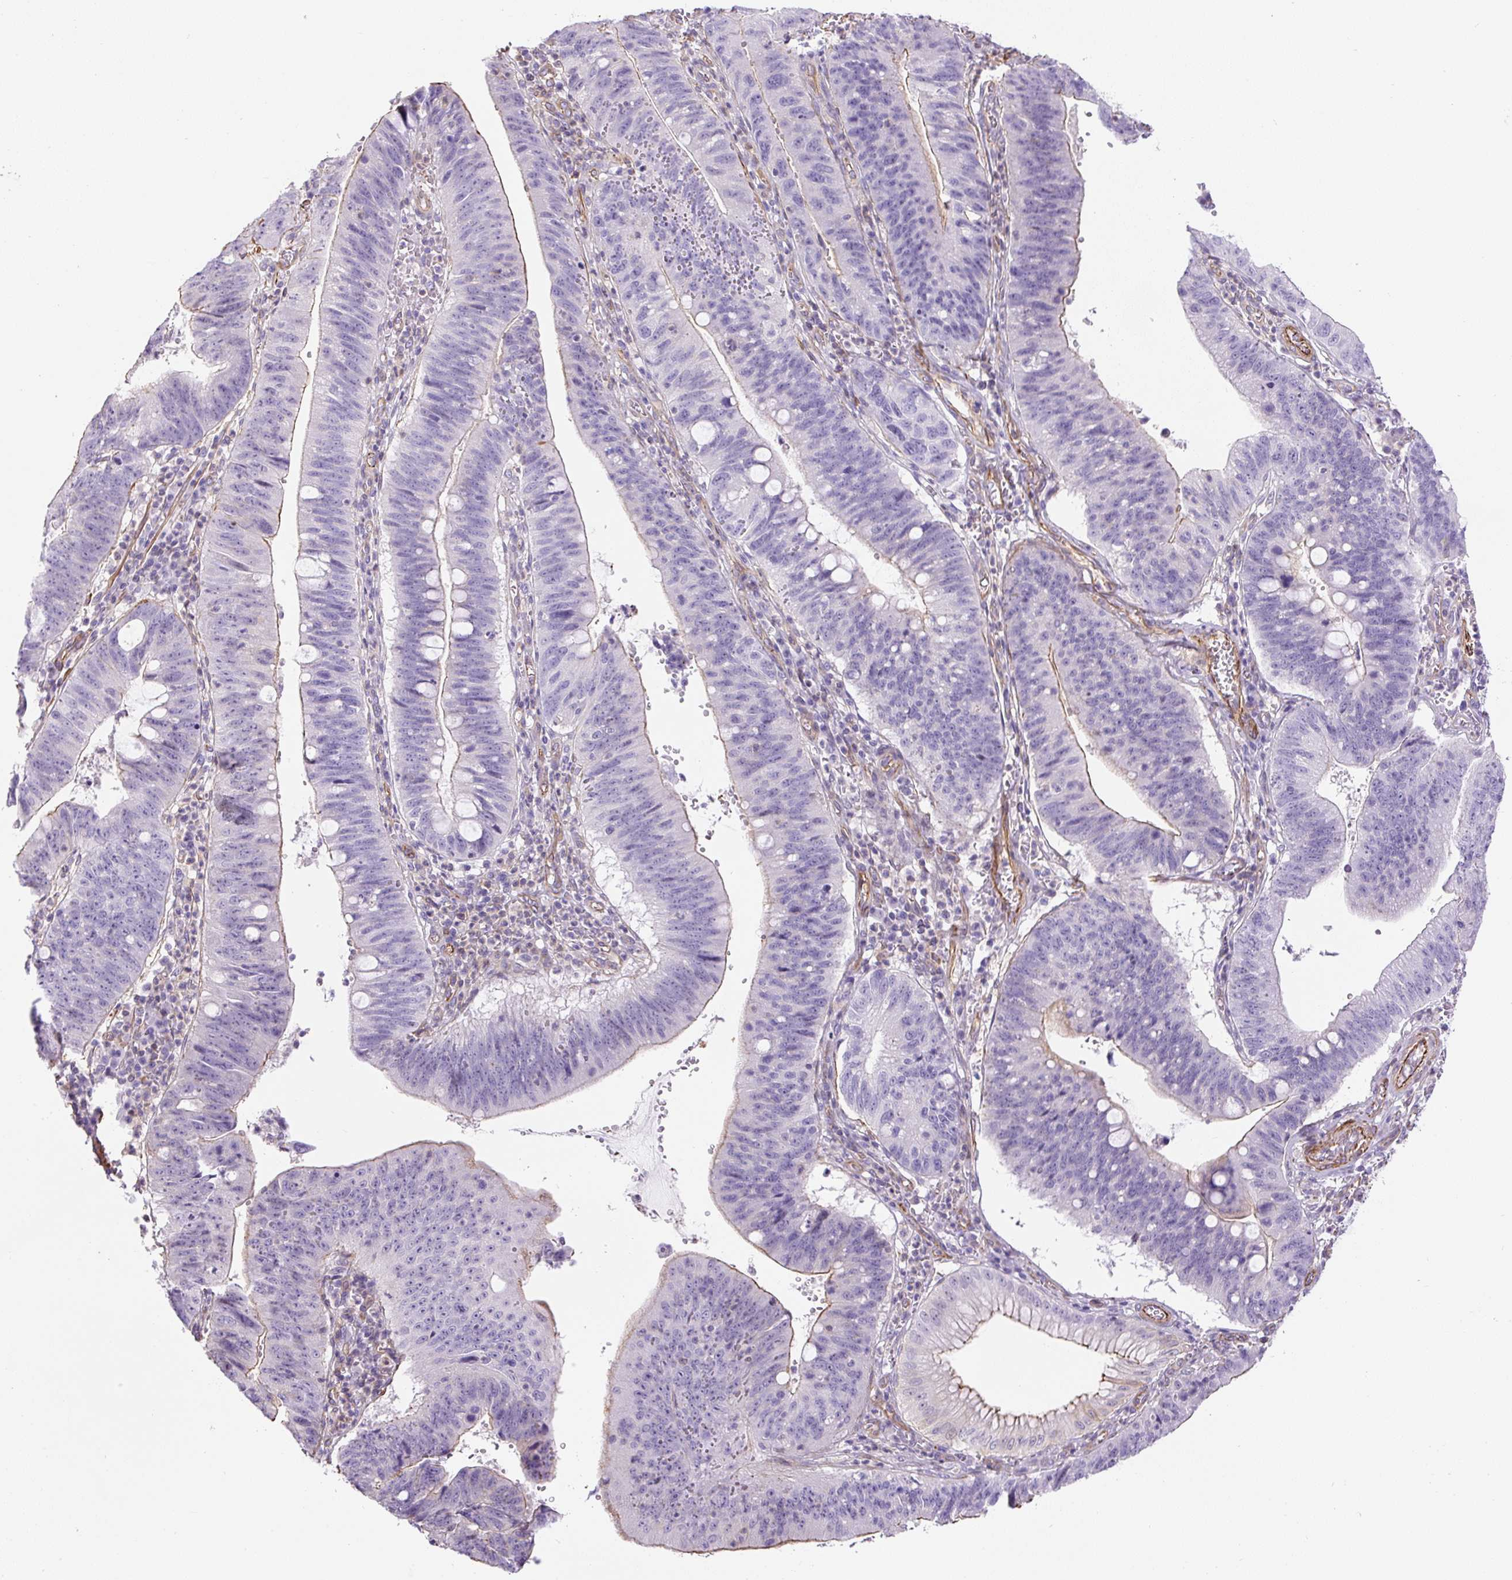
{"staining": {"intensity": "negative", "quantity": "none", "location": "none"}, "tissue": "stomach cancer", "cell_type": "Tumor cells", "image_type": "cancer", "snomed": [{"axis": "morphology", "description": "Adenocarcinoma, NOS"}, {"axis": "topography", "description": "Stomach"}], "caption": "DAB immunohistochemical staining of human adenocarcinoma (stomach) reveals no significant expression in tumor cells.", "gene": "B3GALT5", "patient": {"sex": "male", "age": 59}}